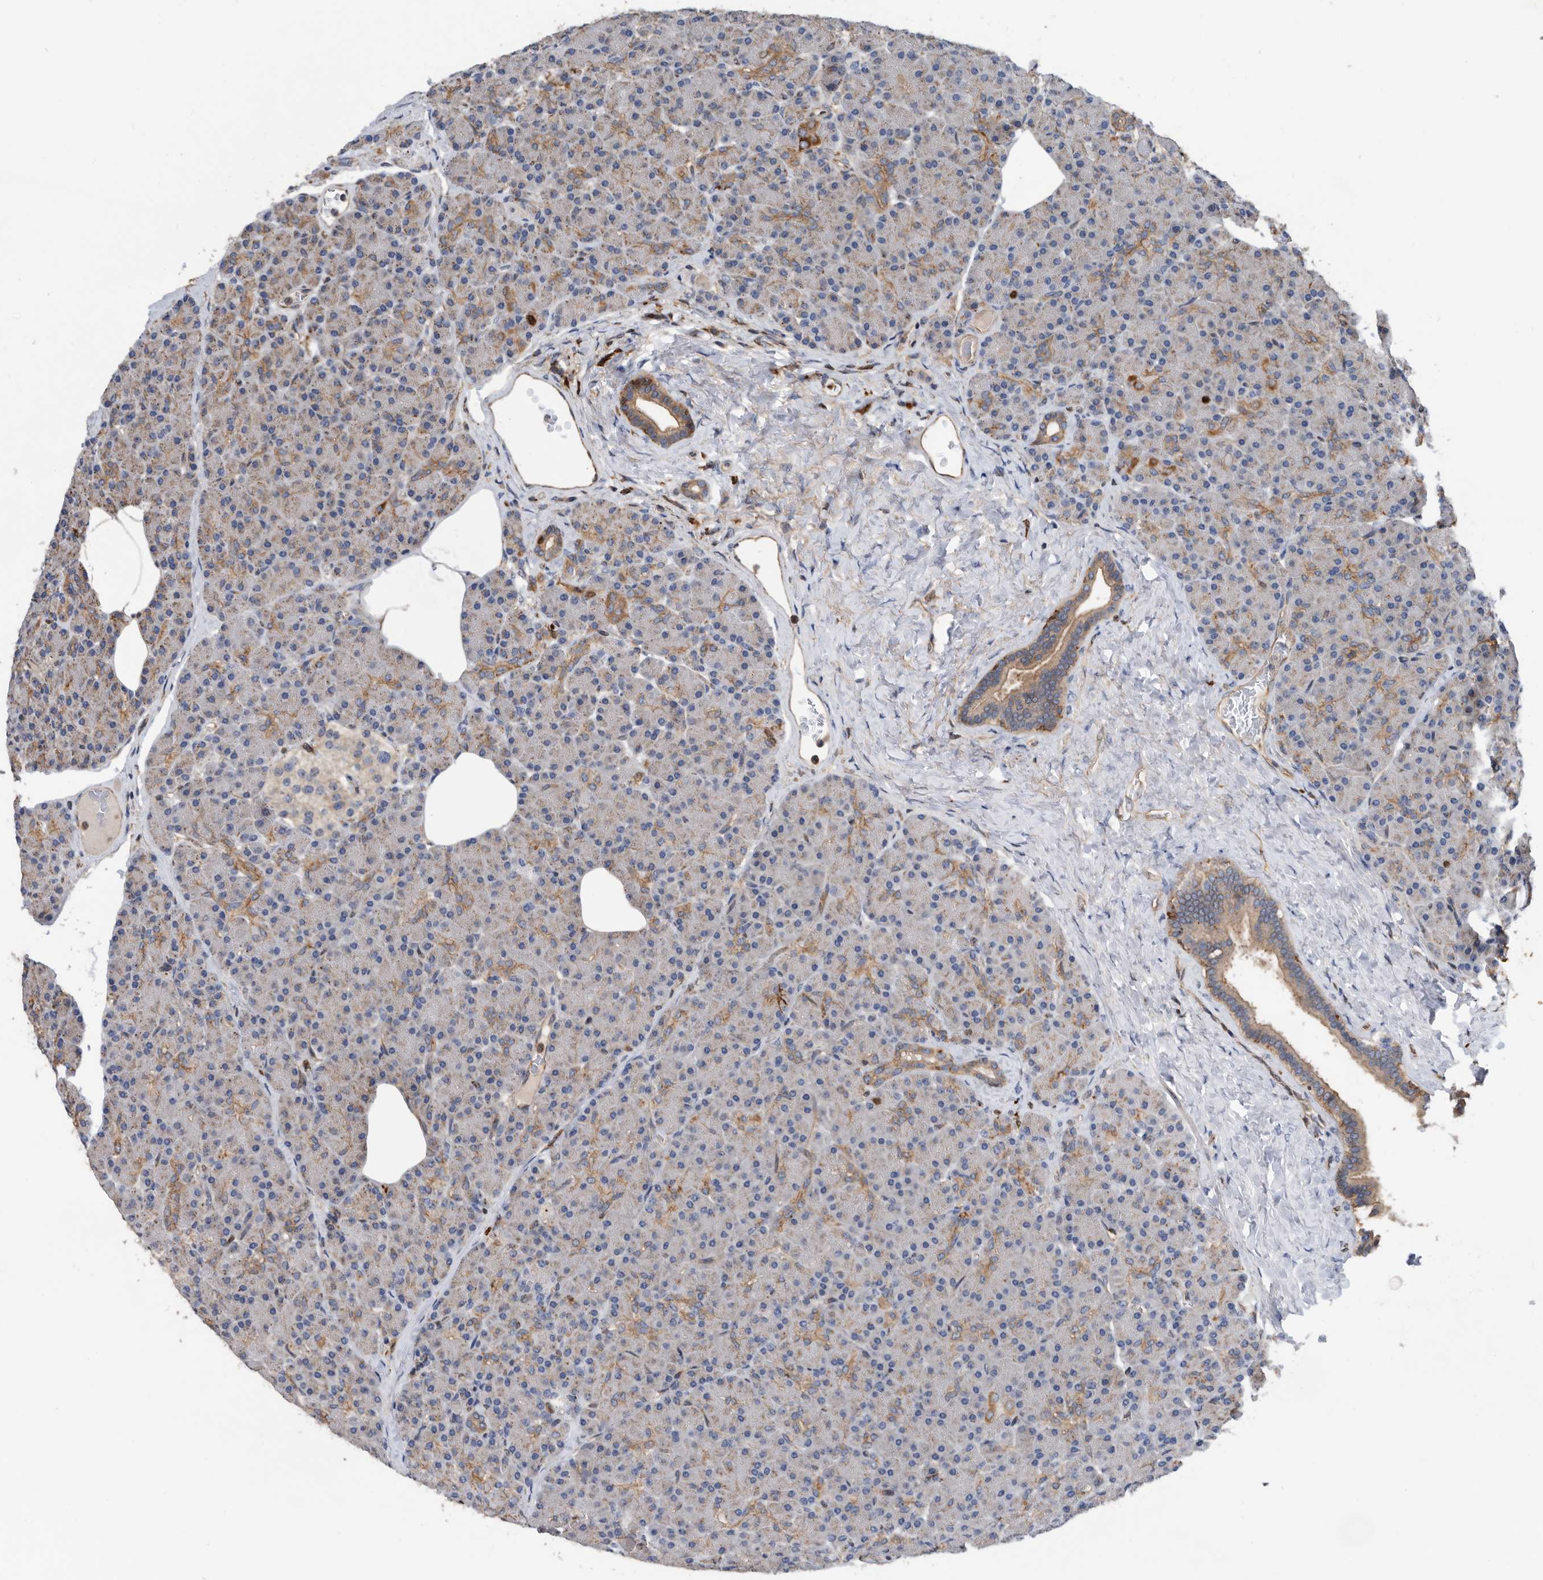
{"staining": {"intensity": "moderate", "quantity": "25%-75%", "location": "cytoplasmic/membranous"}, "tissue": "pancreas", "cell_type": "Exocrine glandular cells", "image_type": "normal", "snomed": [{"axis": "morphology", "description": "Normal tissue, NOS"}, {"axis": "topography", "description": "Pancreas"}], "caption": "Brown immunohistochemical staining in normal human pancreas displays moderate cytoplasmic/membranous positivity in approximately 25%-75% of exocrine glandular cells. Nuclei are stained in blue.", "gene": "ATAD2", "patient": {"sex": "female", "age": 43}}